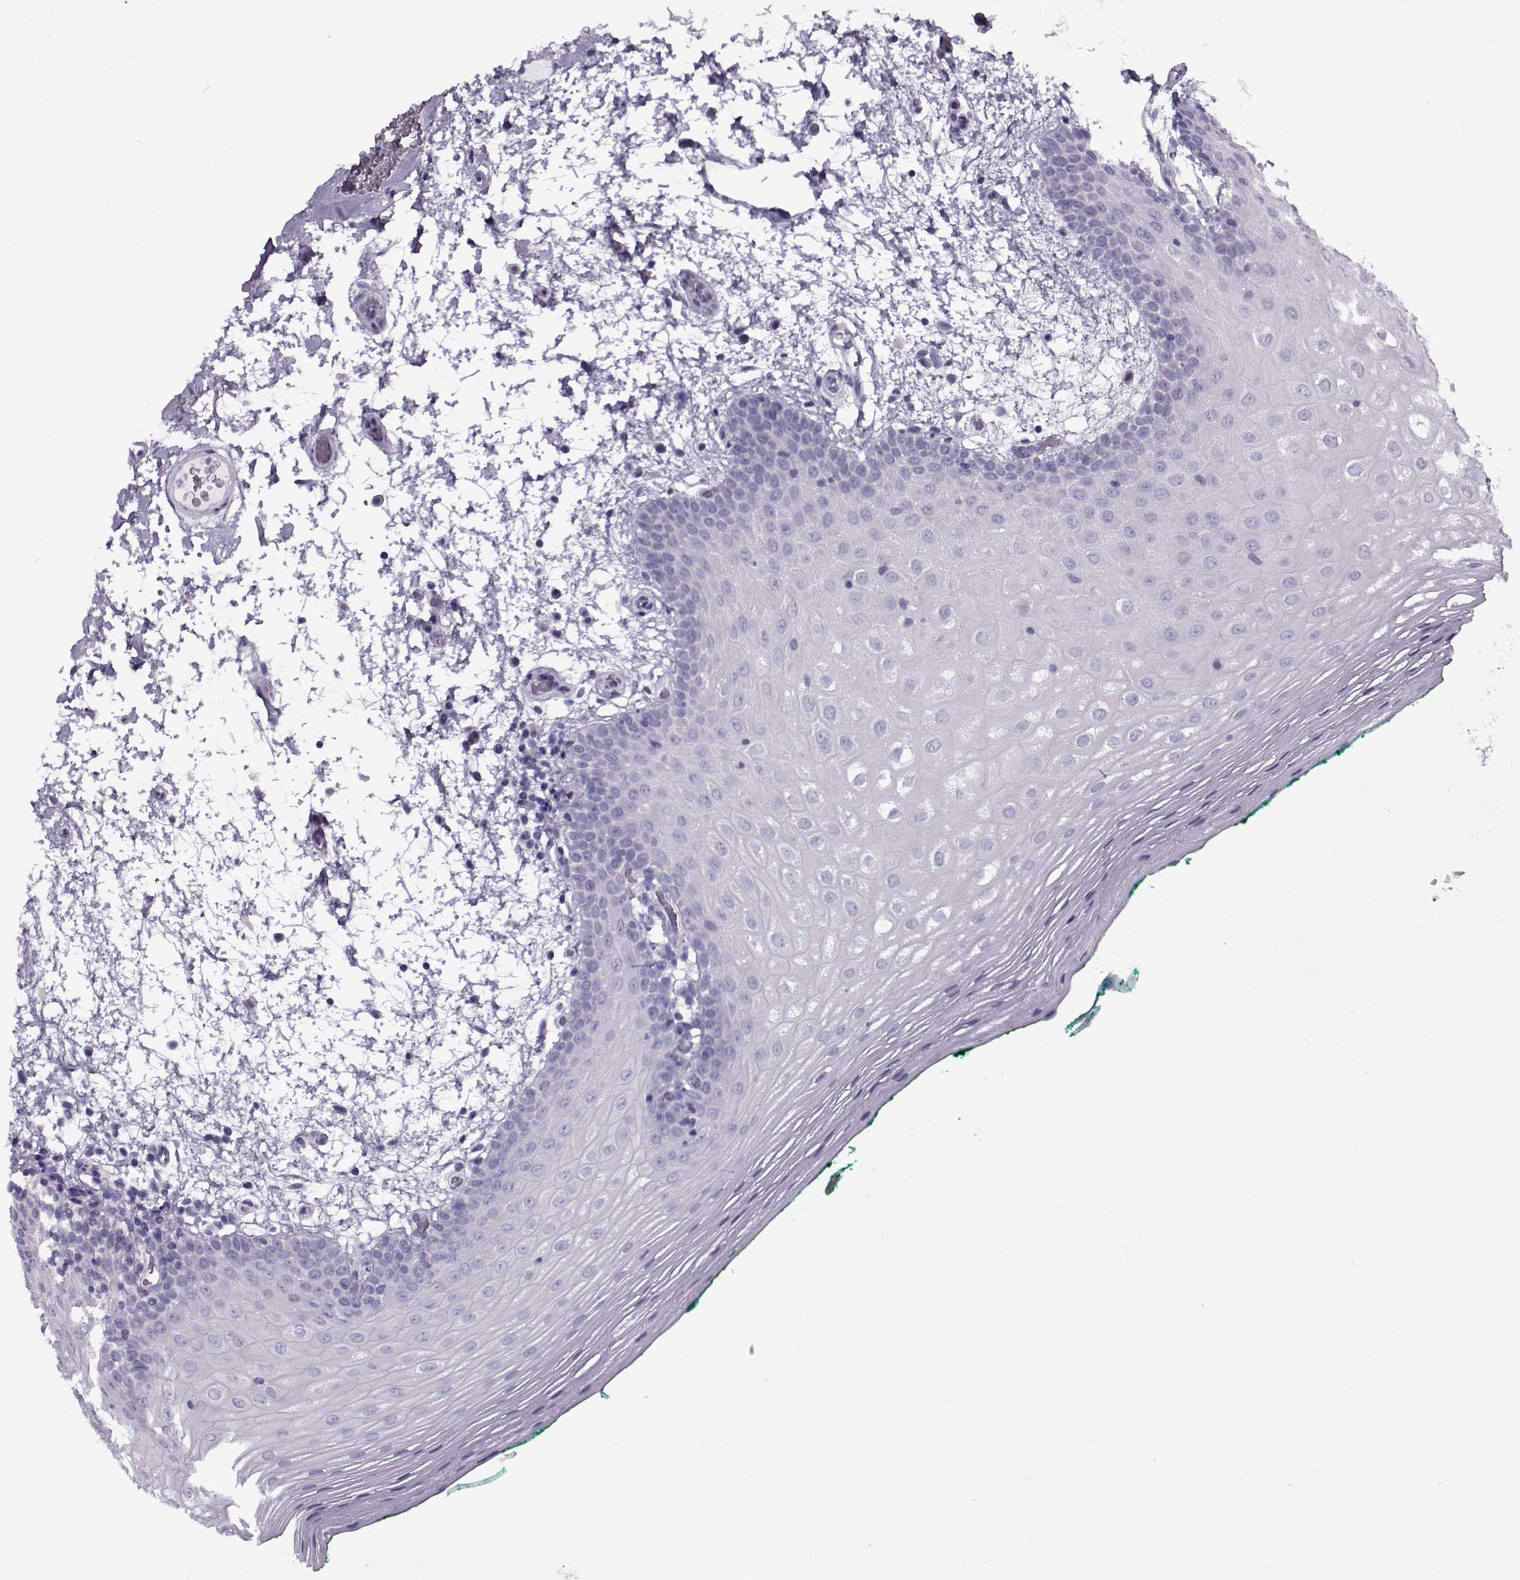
{"staining": {"intensity": "negative", "quantity": "none", "location": "none"}, "tissue": "oral mucosa", "cell_type": "Squamous epithelial cells", "image_type": "normal", "snomed": [{"axis": "morphology", "description": "Normal tissue, NOS"}, {"axis": "morphology", "description": "Squamous cell carcinoma, NOS"}, {"axis": "topography", "description": "Oral tissue"}, {"axis": "topography", "description": "Head-Neck"}], "caption": "DAB immunohistochemical staining of benign human oral mucosa reveals no significant staining in squamous epithelial cells. (DAB (3,3'-diaminobenzidine) IHC, high magnification).", "gene": "GAGE10", "patient": {"sex": "male", "age": 78}}